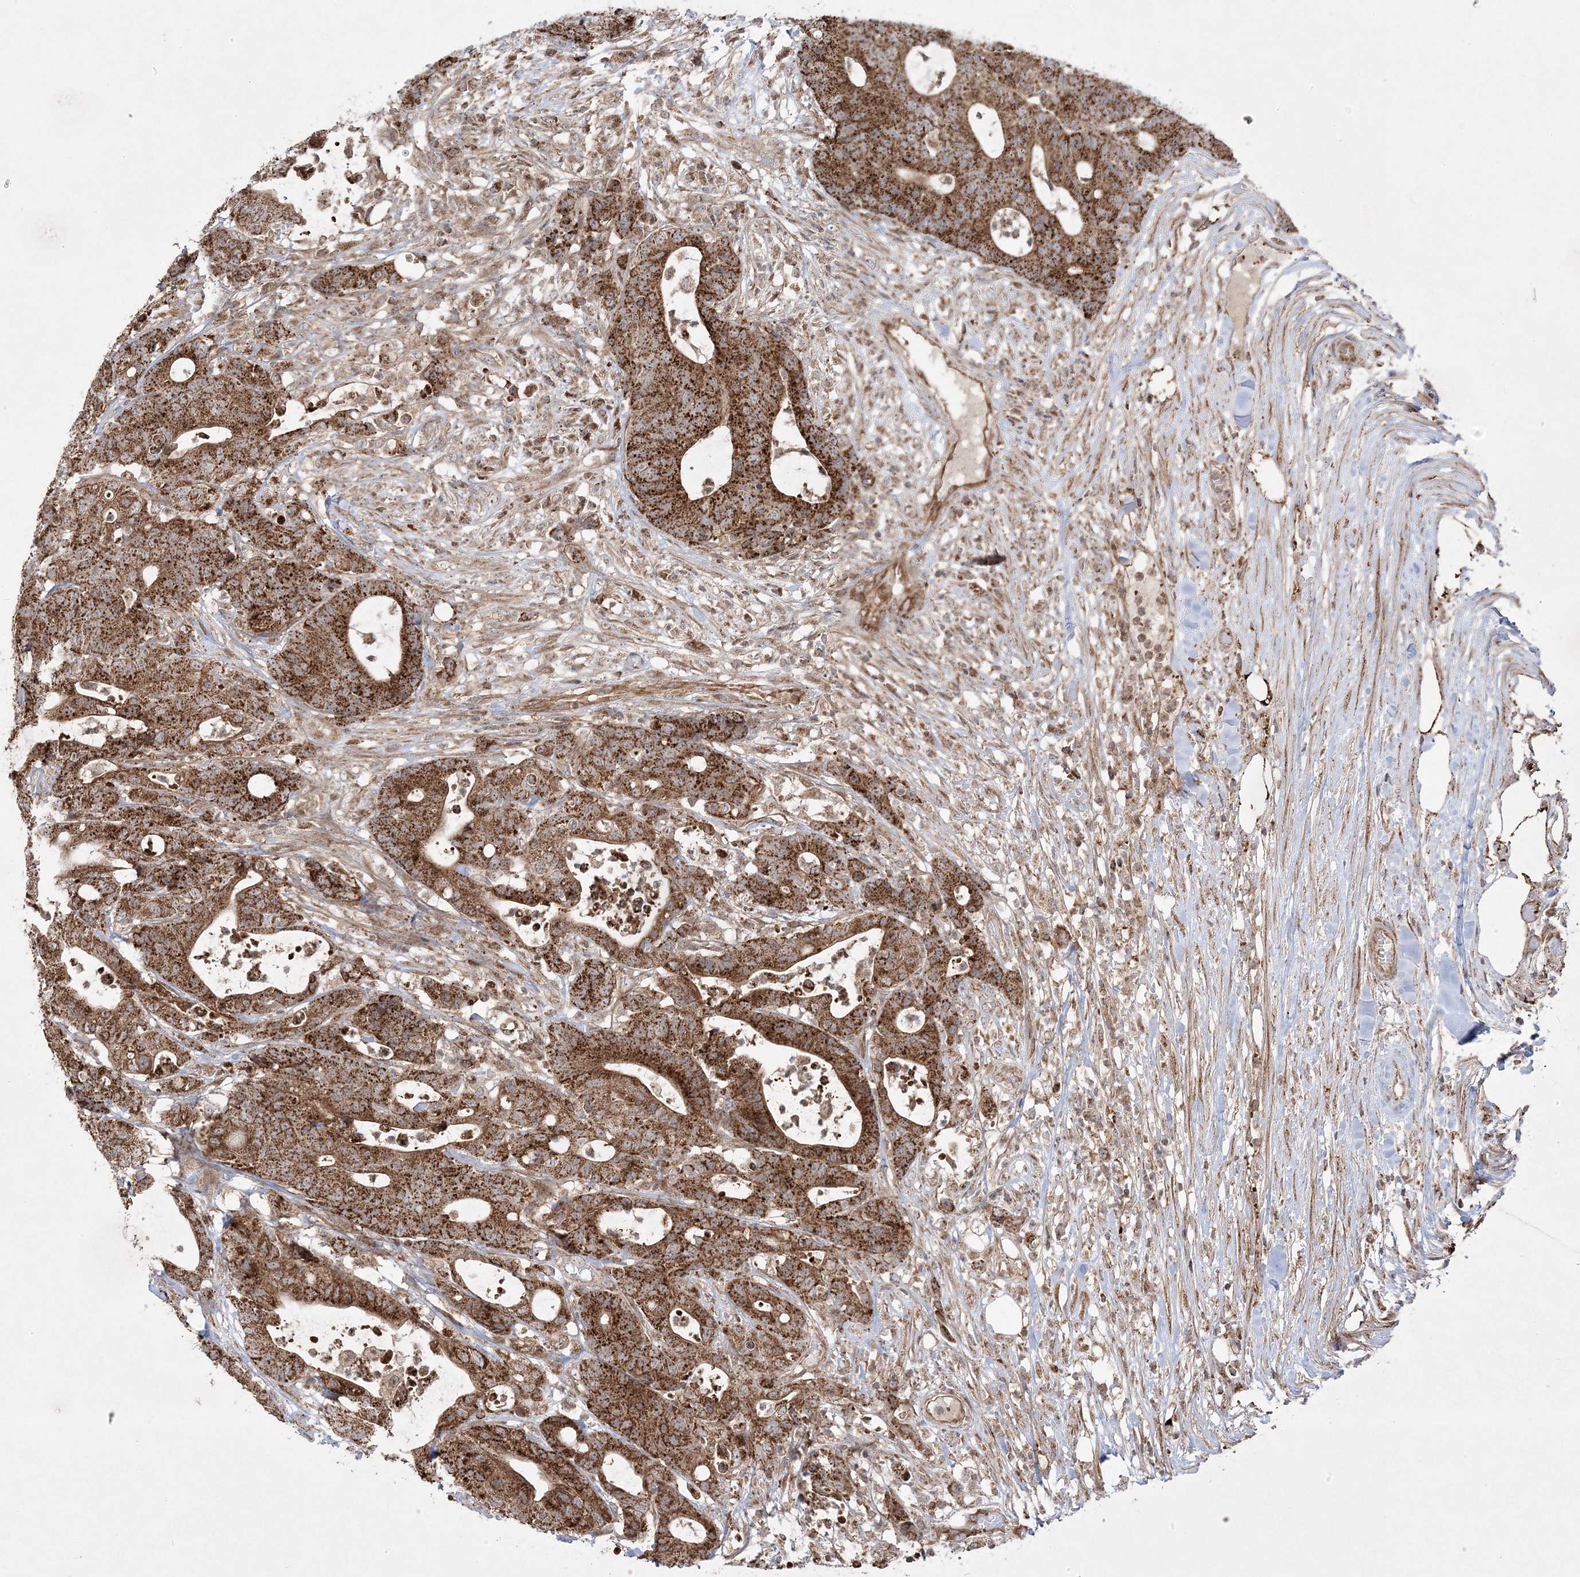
{"staining": {"intensity": "strong", "quantity": ">75%", "location": "cytoplasmic/membranous"}, "tissue": "colorectal cancer", "cell_type": "Tumor cells", "image_type": "cancer", "snomed": [{"axis": "morphology", "description": "Adenocarcinoma, NOS"}, {"axis": "topography", "description": "Colon"}], "caption": "Protein expression analysis of human colorectal cancer reveals strong cytoplasmic/membranous staining in about >75% of tumor cells.", "gene": "CLUAP1", "patient": {"sex": "female", "age": 84}}